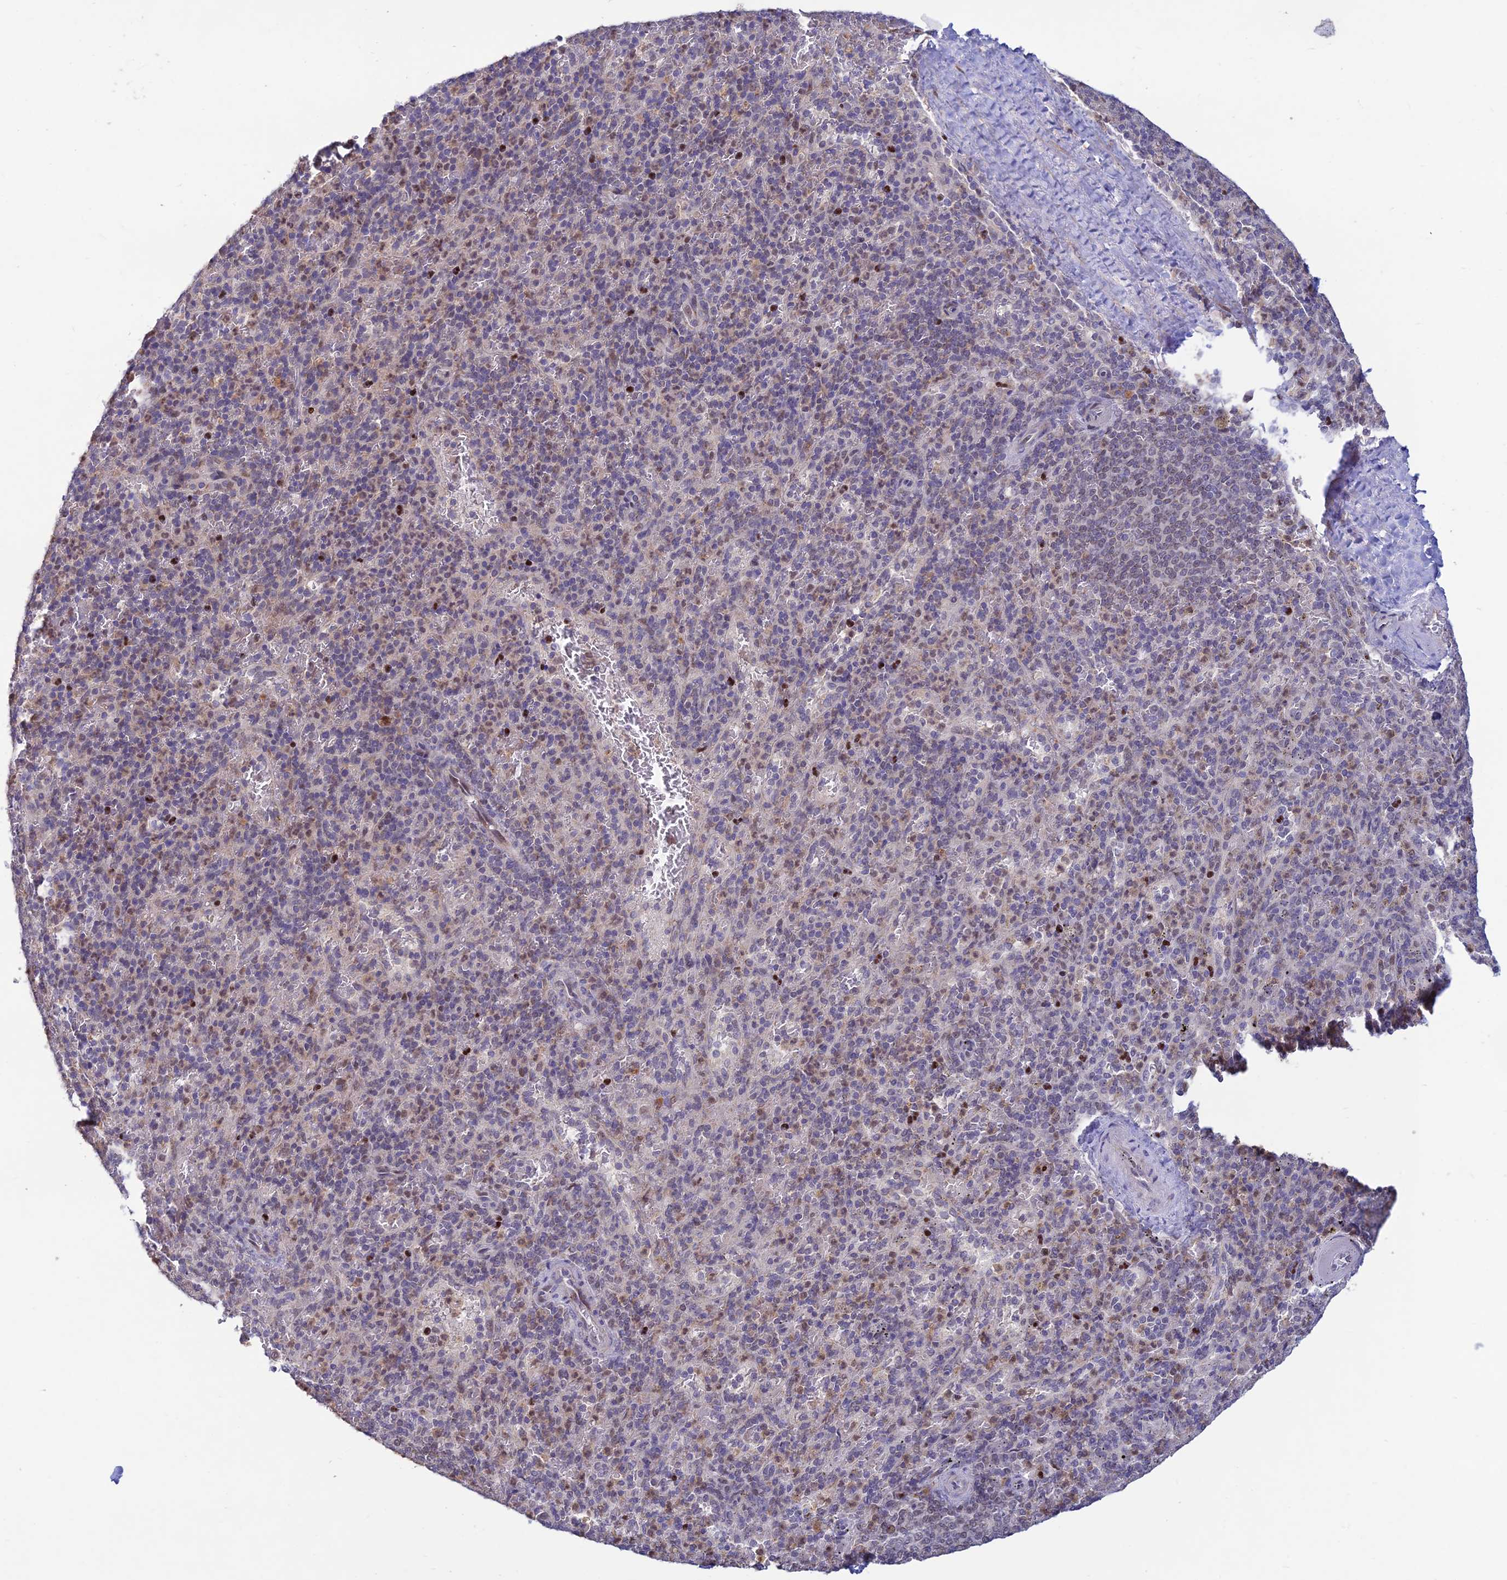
{"staining": {"intensity": "weak", "quantity": "25%-75%", "location": "cytoplasmic/membranous,nuclear"}, "tissue": "spleen", "cell_type": "Cells in red pulp", "image_type": "normal", "snomed": [{"axis": "morphology", "description": "Normal tissue, NOS"}, {"axis": "topography", "description": "Spleen"}], "caption": "Protein analysis of benign spleen exhibits weak cytoplasmic/membranous,nuclear staining in approximately 25%-75% of cells in red pulp. The protein of interest is stained brown, and the nuclei are stained in blue (DAB (3,3'-diaminobenzidine) IHC with brightfield microscopy, high magnification).", "gene": "FASTKD5", "patient": {"sex": "male", "age": 82}}